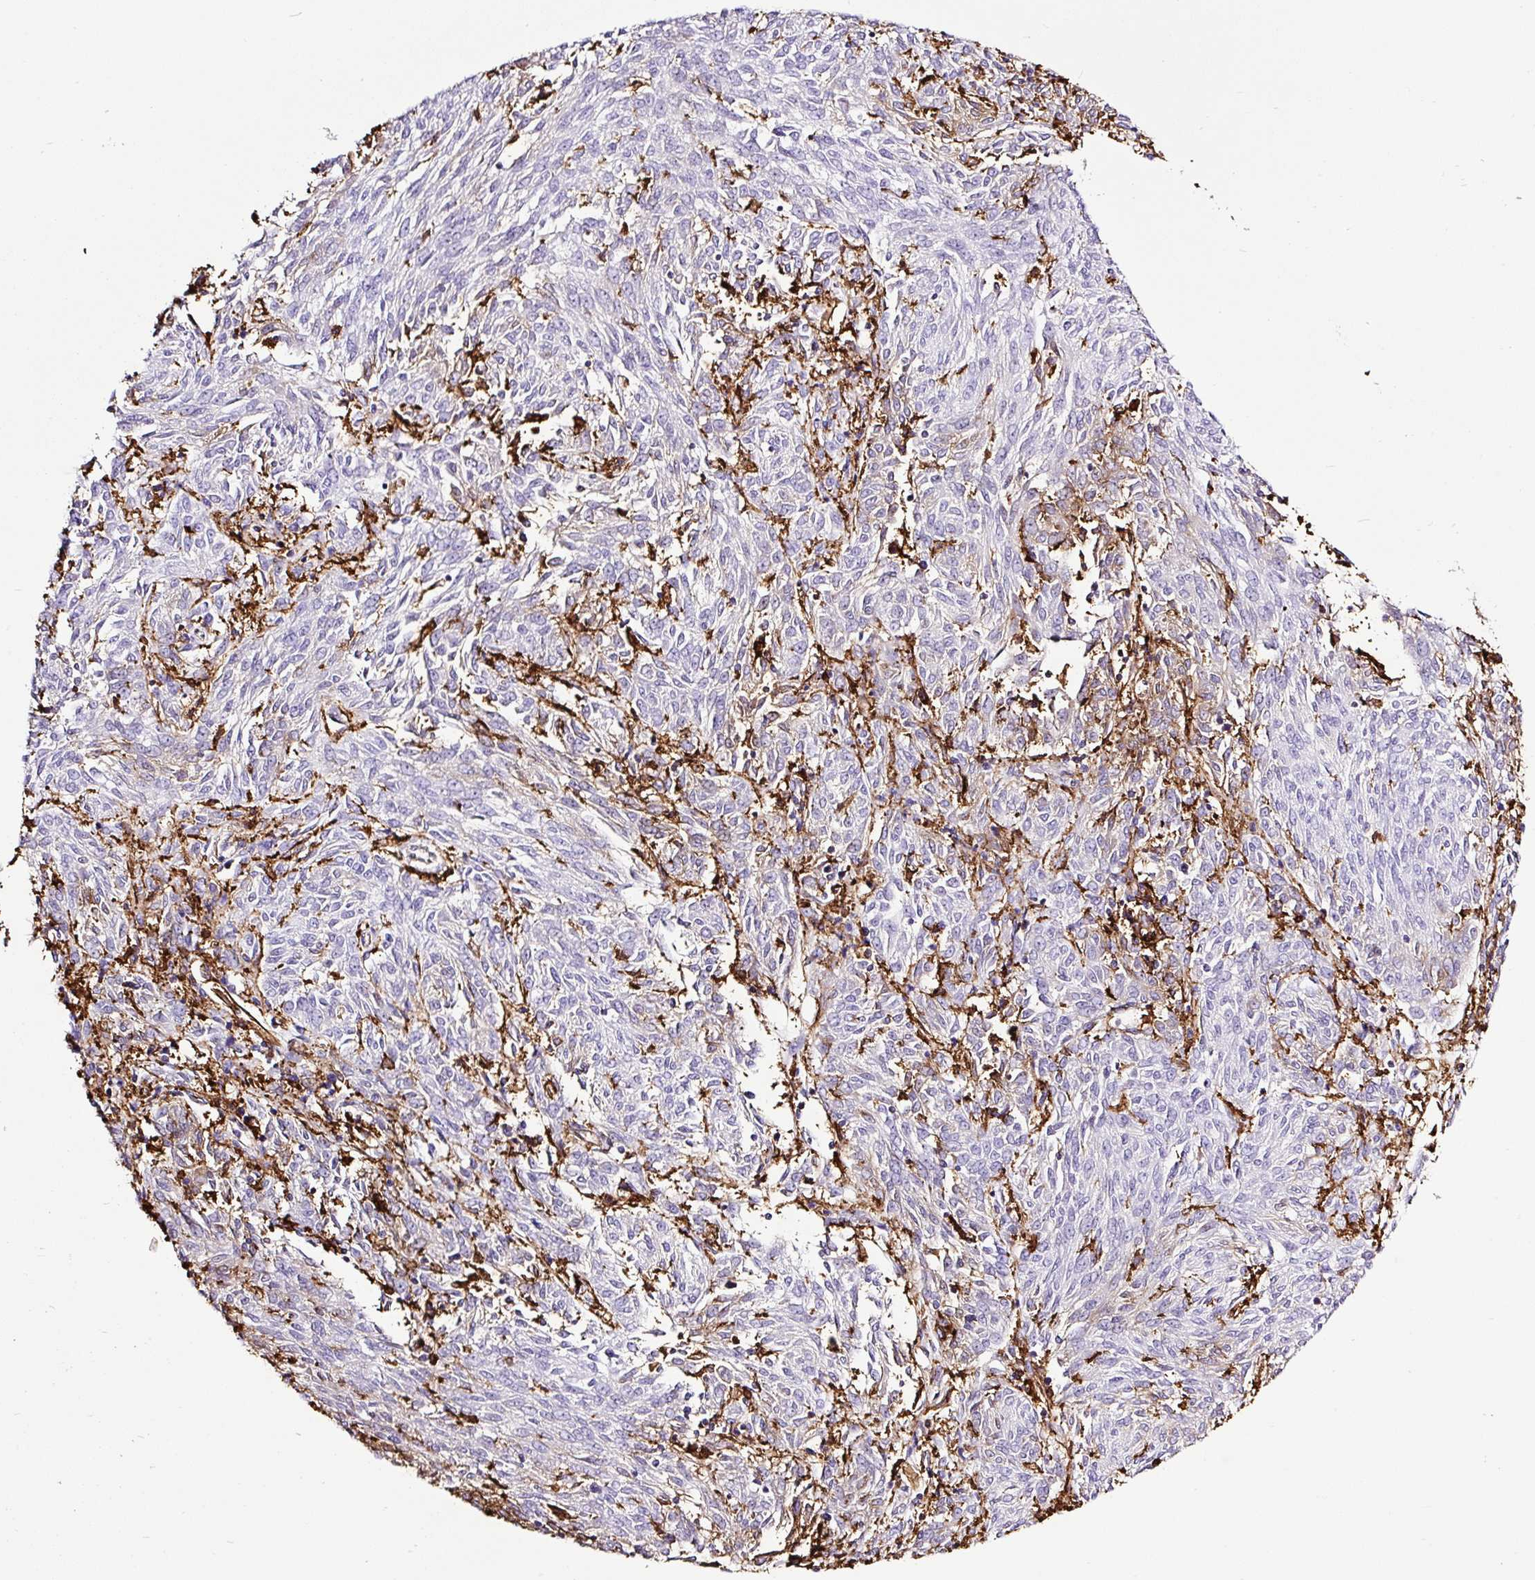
{"staining": {"intensity": "negative", "quantity": "none", "location": "none"}, "tissue": "melanoma", "cell_type": "Tumor cells", "image_type": "cancer", "snomed": [{"axis": "morphology", "description": "Malignant melanoma, NOS"}, {"axis": "topography", "description": "Skin"}], "caption": "Immunohistochemistry of malignant melanoma reveals no positivity in tumor cells.", "gene": "HLA-DRA", "patient": {"sex": "female", "age": 72}}